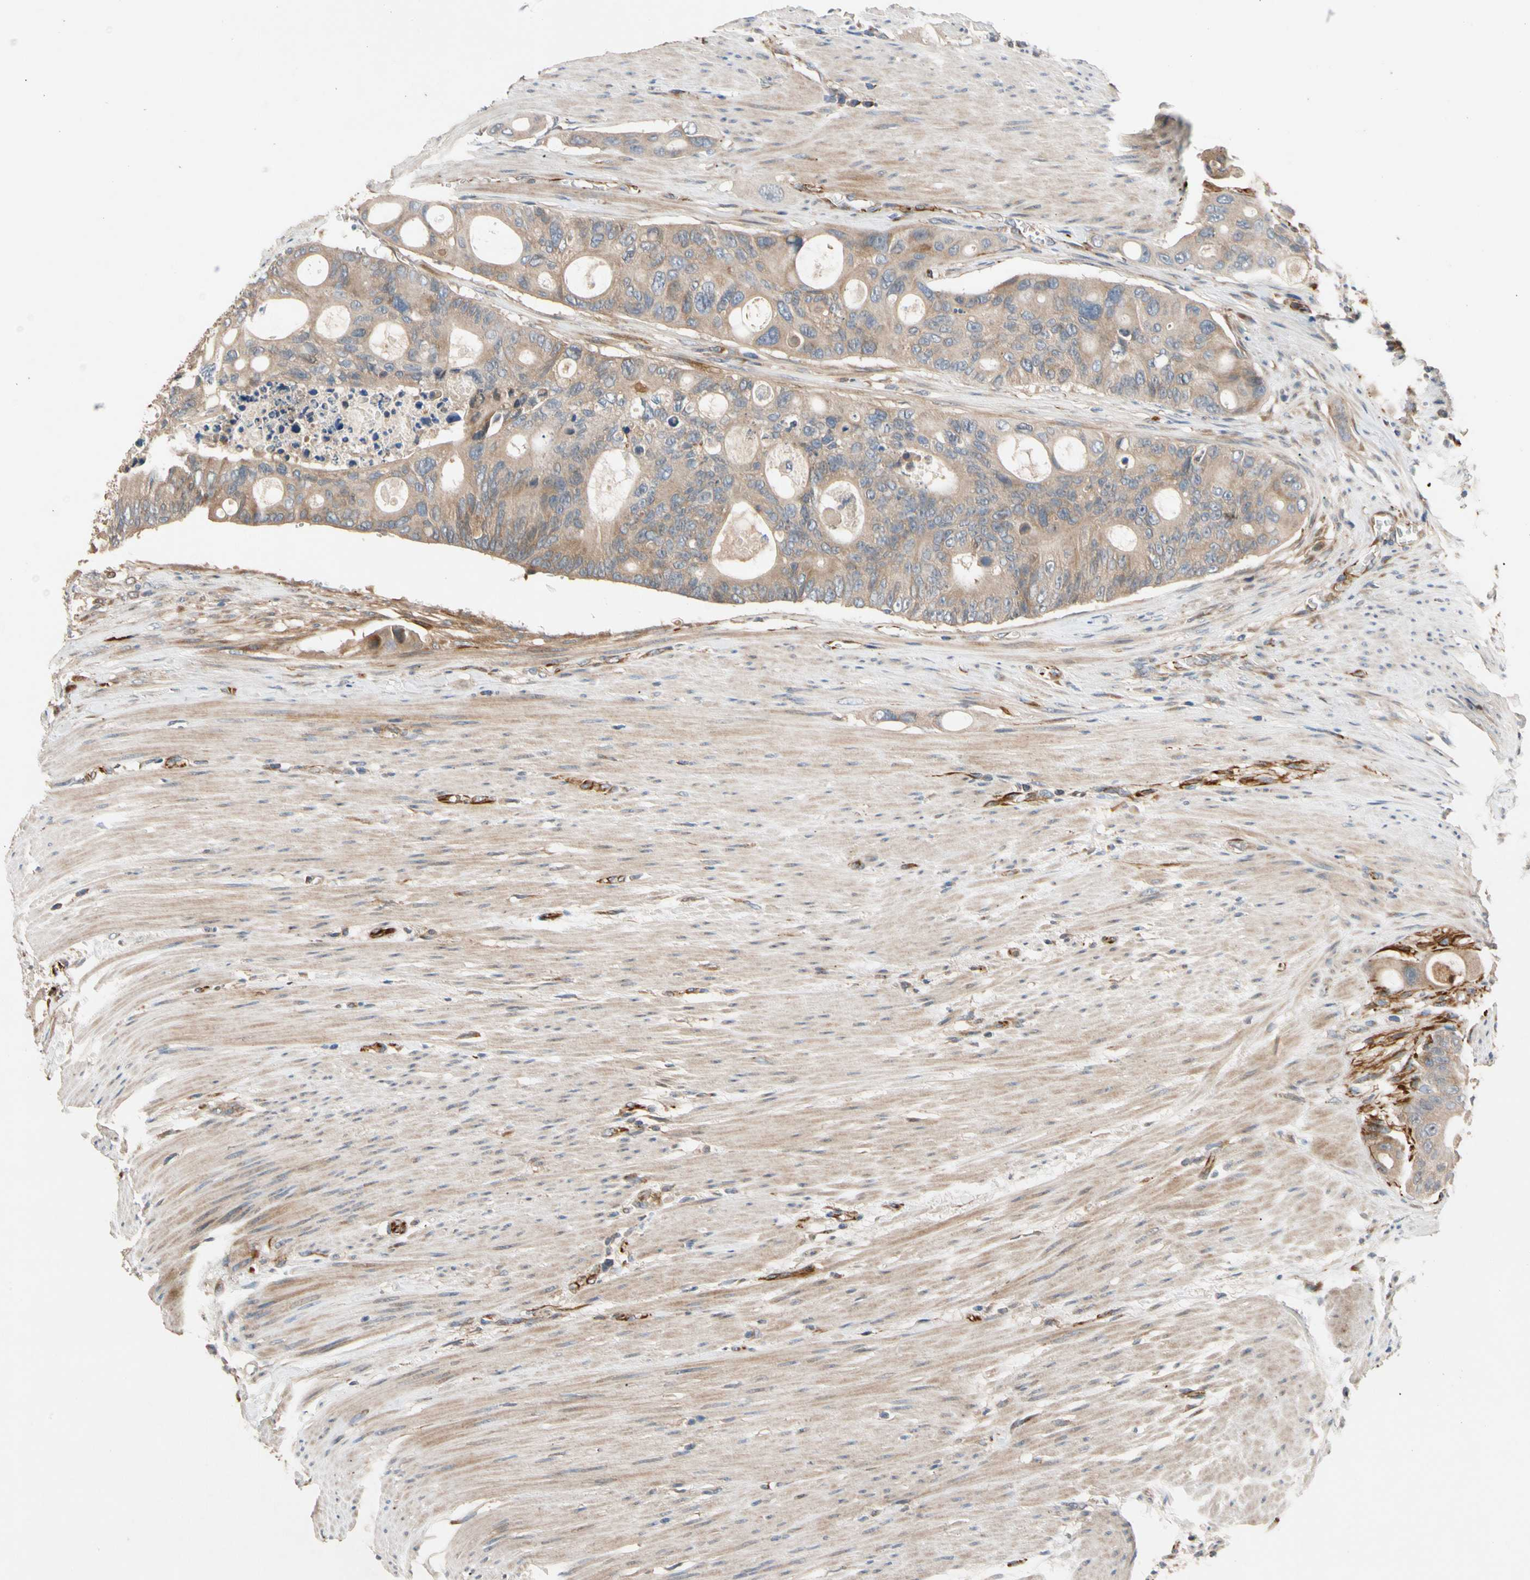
{"staining": {"intensity": "moderate", "quantity": ">75%", "location": "cytoplasmic/membranous"}, "tissue": "colorectal cancer", "cell_type": "Tumor cells", "image_type": "cancer", "snomed": [{"axis": "morphology", "description": "Adenocarcinoma, NOS"}, {"axis": "topography", "description": "Colon"}], "caption": "The image shows a brown stain indicating the presence of a protein in the cytoplasmic/membranous of tumor cells in colorectal adenocarcinoma. Nuclei are stained in blue.", "gene": "FGD6", "patient": {"sex": "female", "age": 57}}